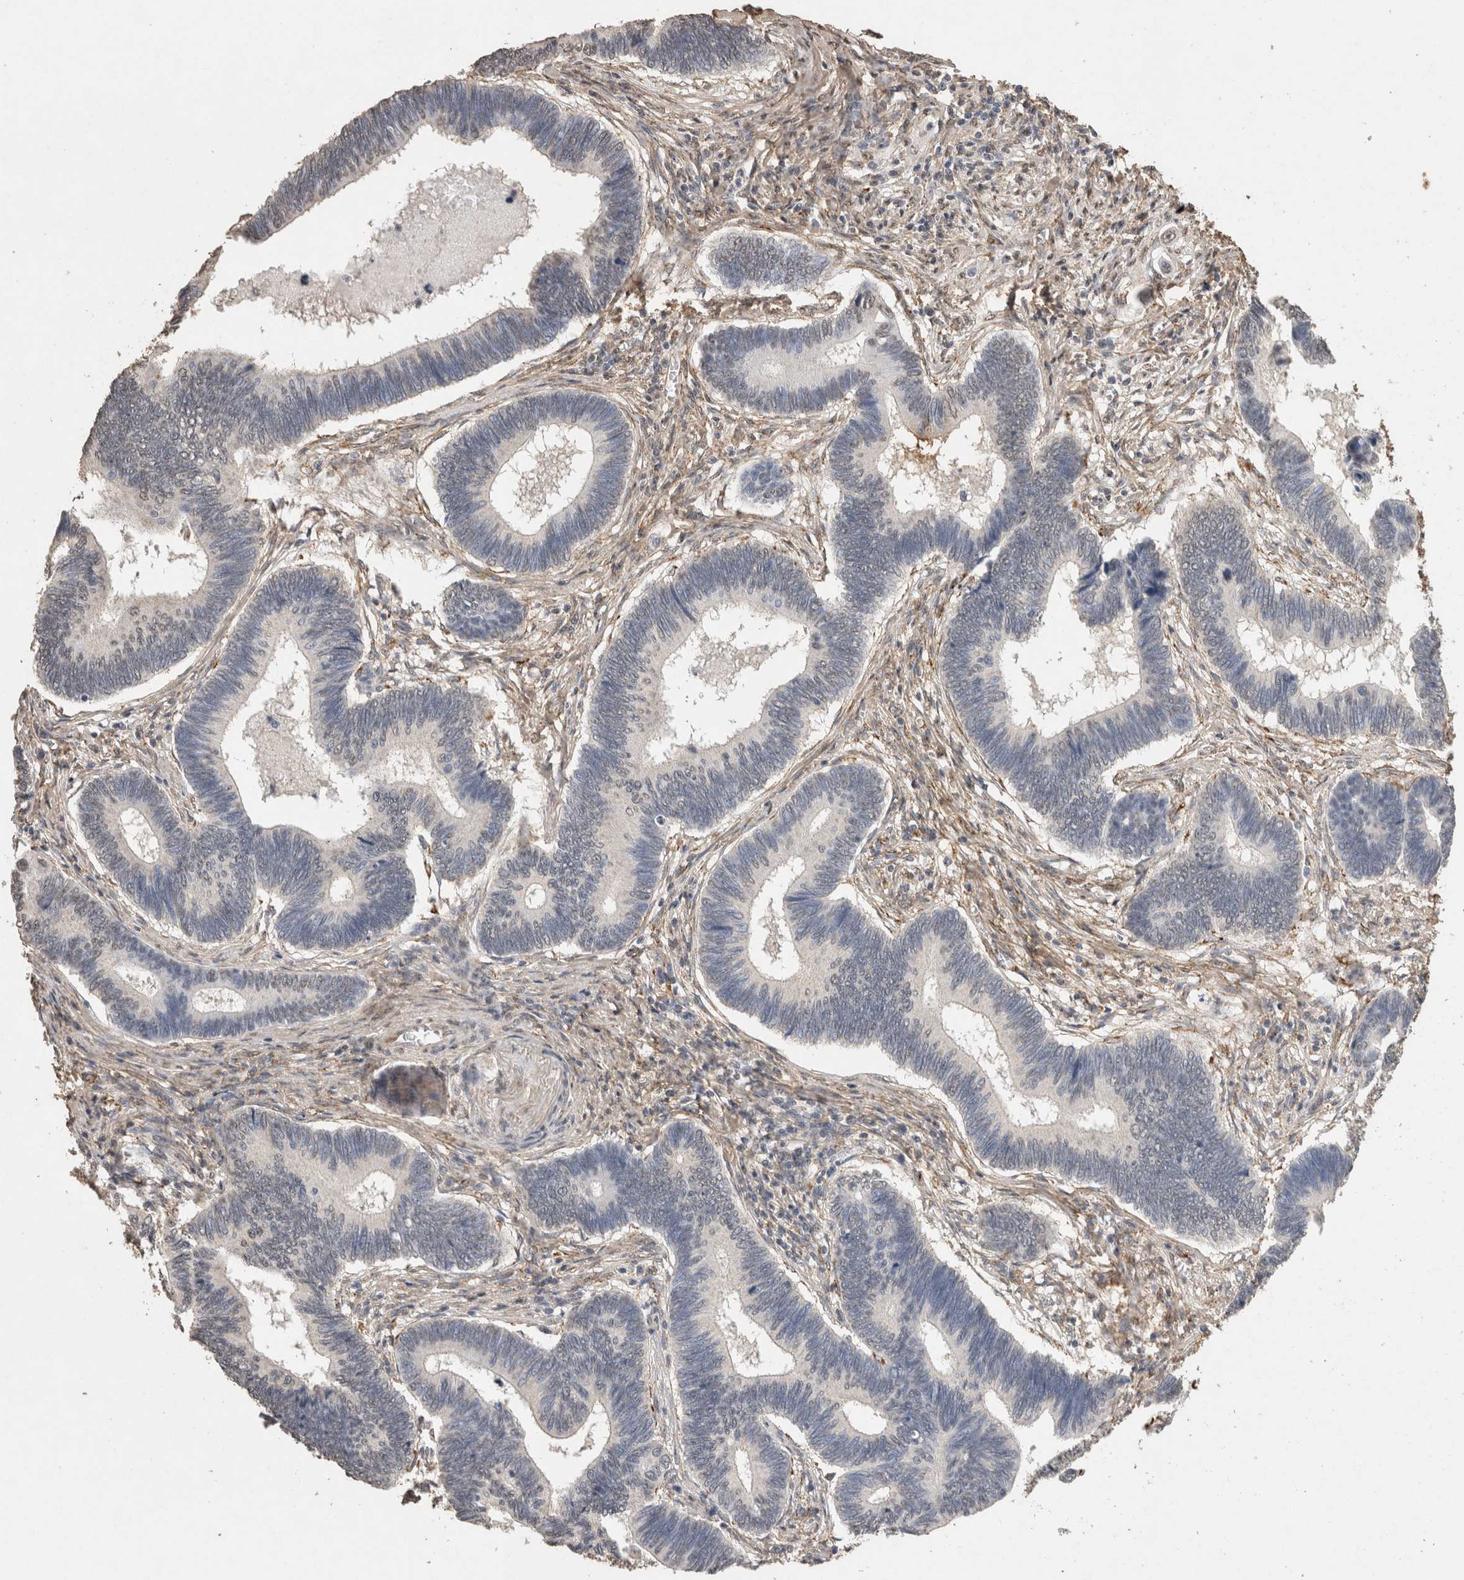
{"staining": {"intensity": "negative", "quantity": "none", "location": "none"}, "tissue": "pancreatic cancer", "cell_type": "Tumor cells", "image_type": "cancer", "snomed": [{"axis": "morphology", "description": "Adenocarcinoma, NOS"}, {"axis": "topography", "description": "Pancreas"}], "caption": "High power microscopy histopathology image of an IHC photomicrograph of adenocarcinoma (pancreatic), revealing no significant expression in tumor cells.", "gene": "C1QTNF5", "patient": {"sex": "female", "age": 70}}